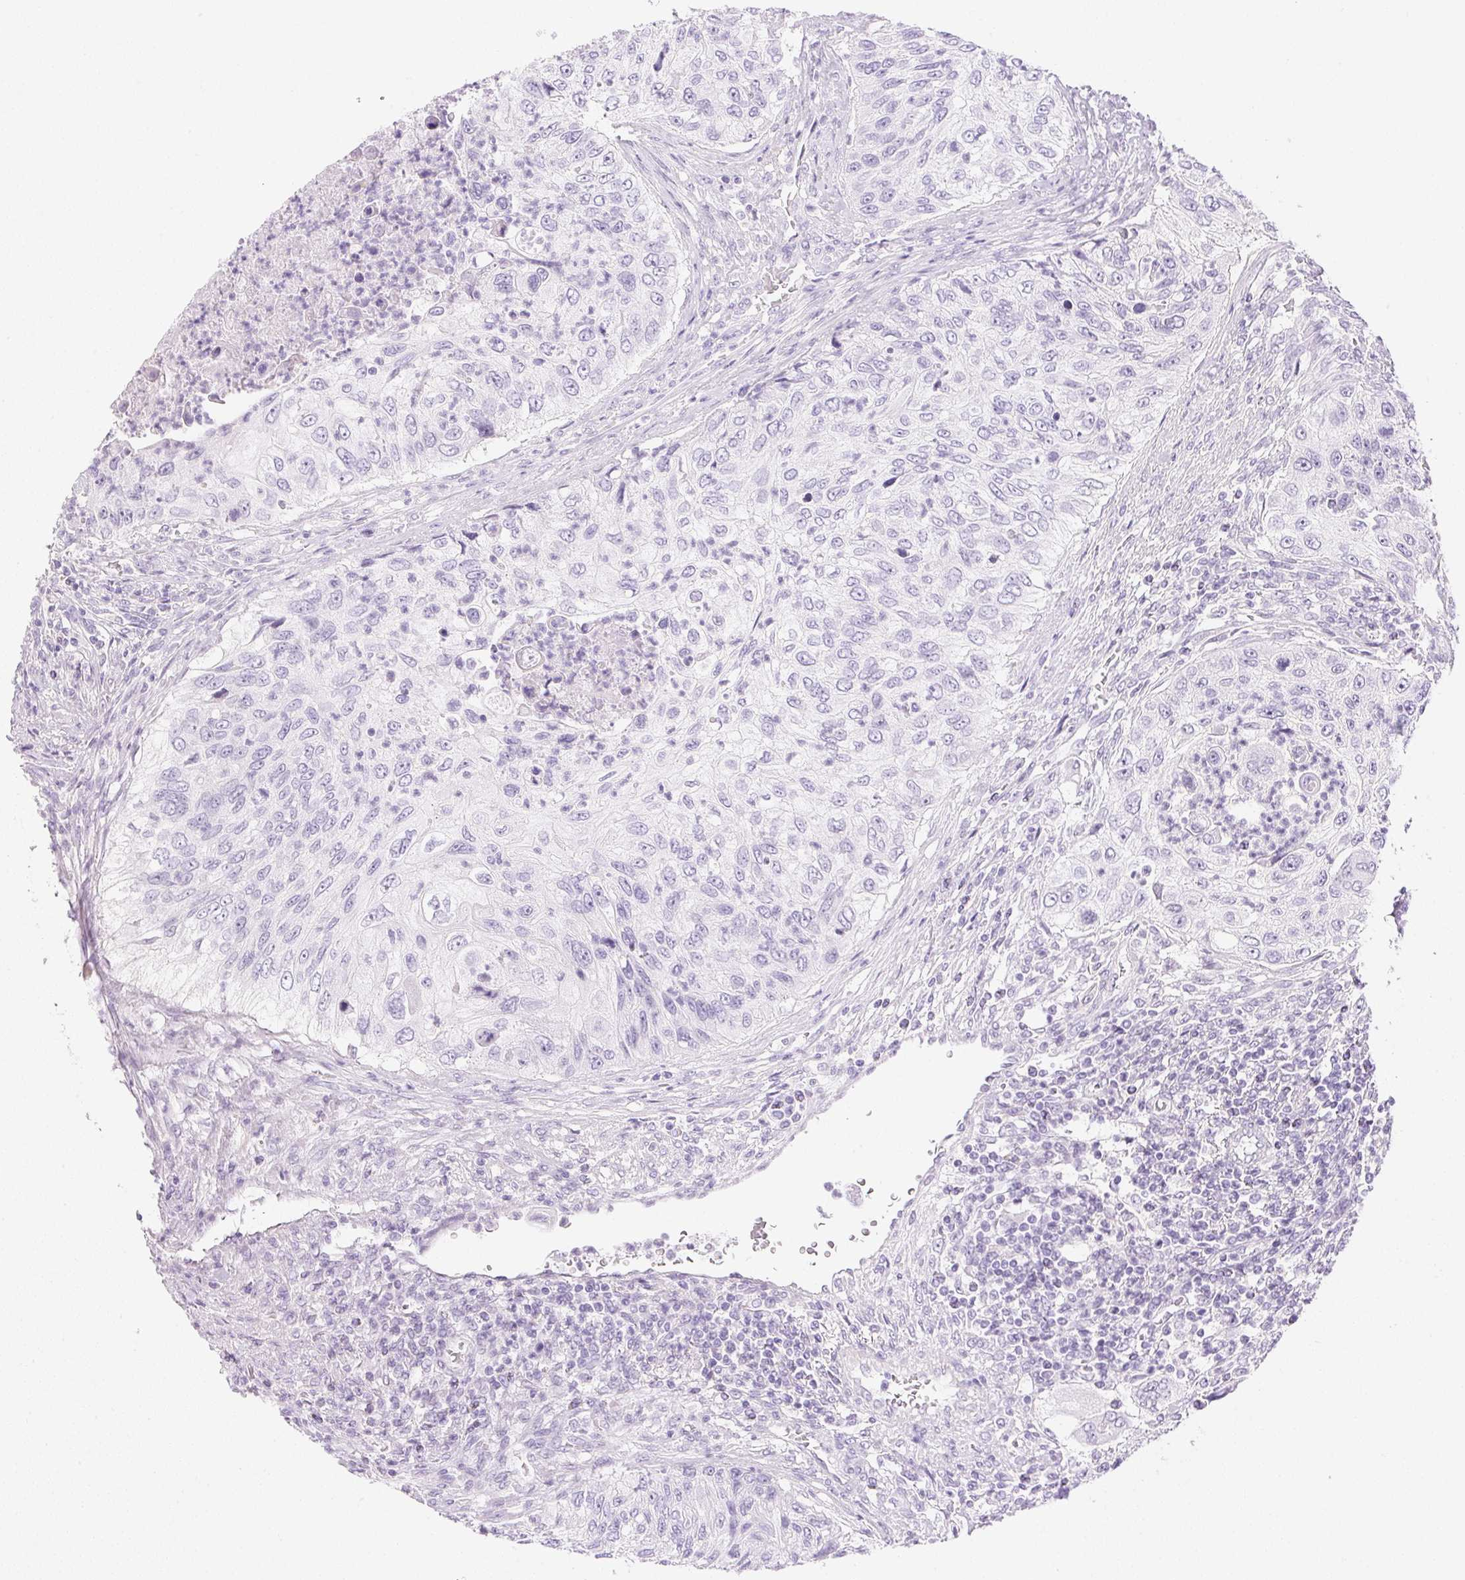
{"staining": {"intensity": "negative", "quantity": "none", "location": "none"}, "tissue": "urothelial cancer", "cell_type": "Tumor cells", "image_type": "cancer", "snomed": [{"axis": "morphology", "description": "Urothelial carcinoma, High grade"}, {"axis": "topography", "description": "Urinary bladder"}], "caption": "A high-resolution image shows IHC staining of urothelial cancer, which exhibits no significant expression in tumor cells. (Stains: DAB (3,3'-diaminobenzidine) immunohistochemistry (IHC) with hematoxylin counter stain, Microscopy: brightfield microscopy at high magnification).", "gene": "CTRL", "patient": {"sex": "female", "age": 60}}